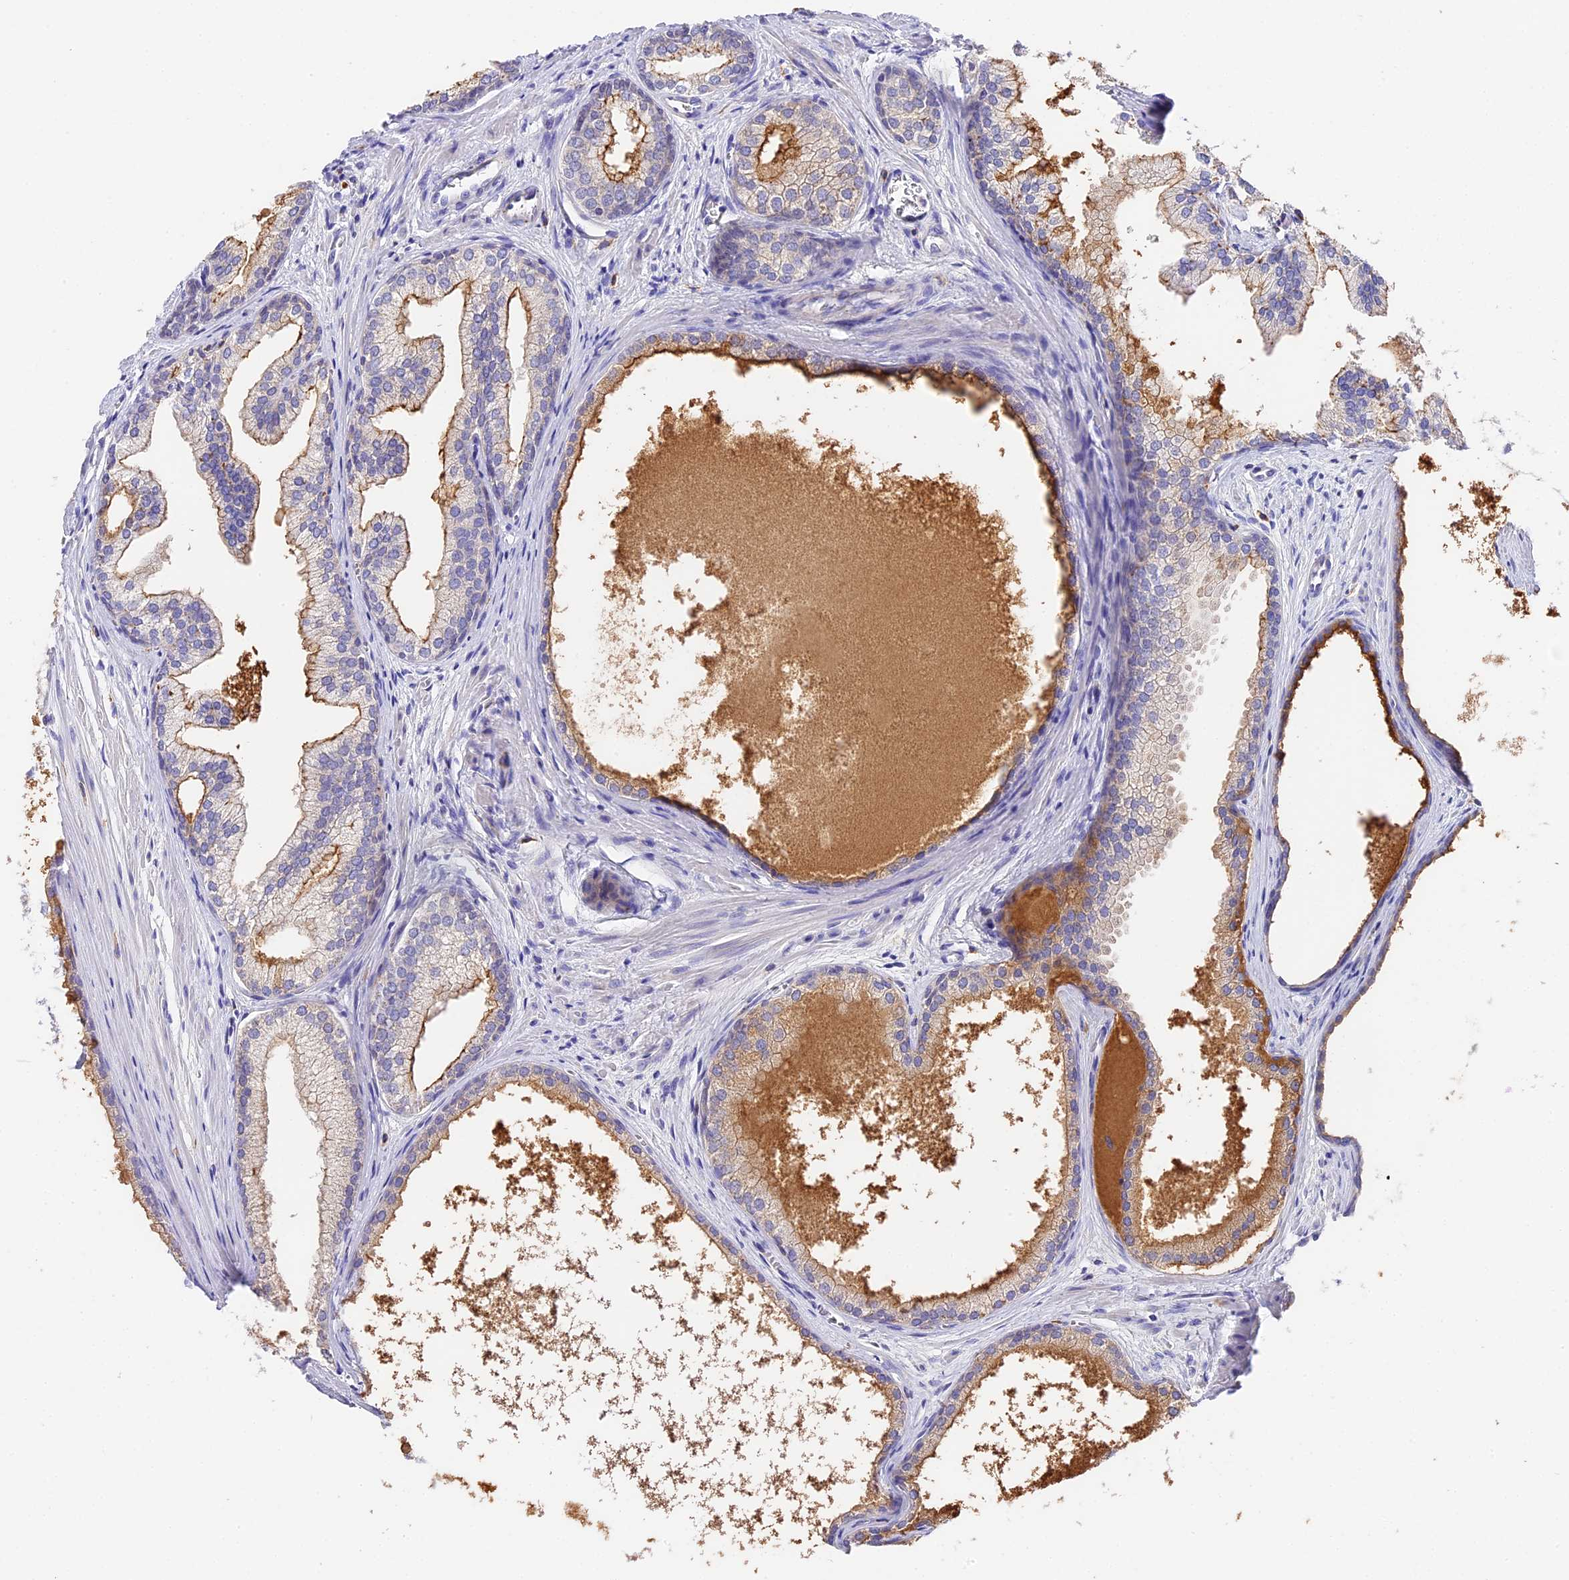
{"staining": {"intensity": "moderate", "quantity": "25%-75%", "location": "cytoplasmic/membranous"}, "tissue": "prostate cancer", "cell_type": "Tumor cells", "image_type": "cancer", "snomed": [{"axis": "morphology", "description": "Adenocarcinoma, Low grade"}, {"axis": "topography", "description": "Prostate"}], "caption": "Human prostate cancer stained with a protein marker reveals moderate staining in tumor cells.", "gene": "LYPD6", "patient": {"sex": "male", "age": 54}}